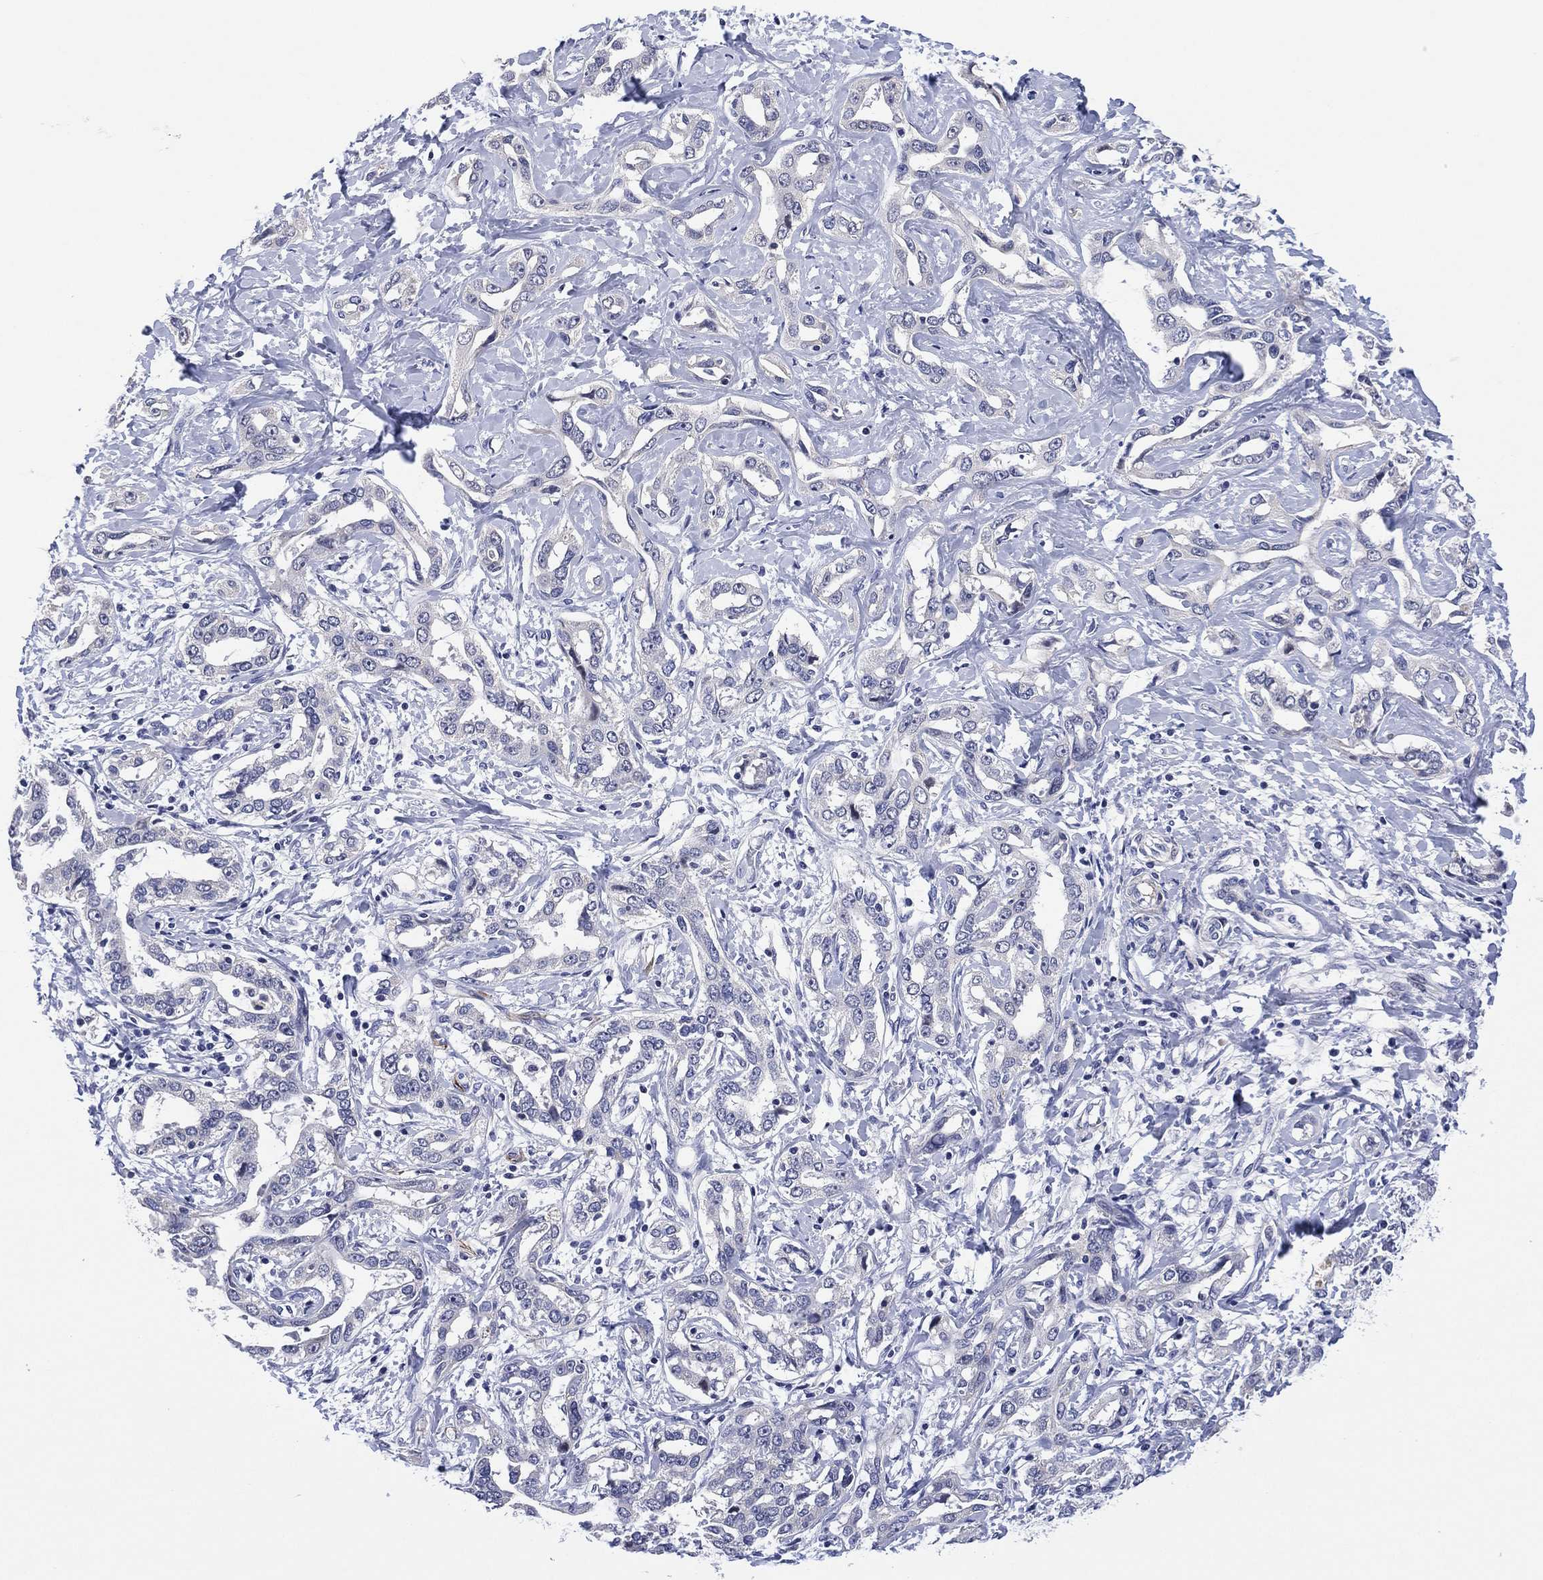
{"staining": {"intensity": "negative", "quantity": "none", "location": "none"}, "tissue": "liver cancer", "cell_type": "Tumor cells", "image_type": "cancer", "snomed": [{"axis": "morphology", "description": "Cholangiocarcinoma"}, {"axis": "topography", "description": "Liver"}], "caption": "Micrograph shows no protein positivity in tumor cells of liver cancer tissue. Brightfield microscopy of immunohistochemistry (IHC) stained with DAB (3,3'-diaminobenzidine) (brown) and hematoxylin (blue), captured at high magnification.", "gene": "CLIP3", "patient": {"sex": "male", "age": 59}}